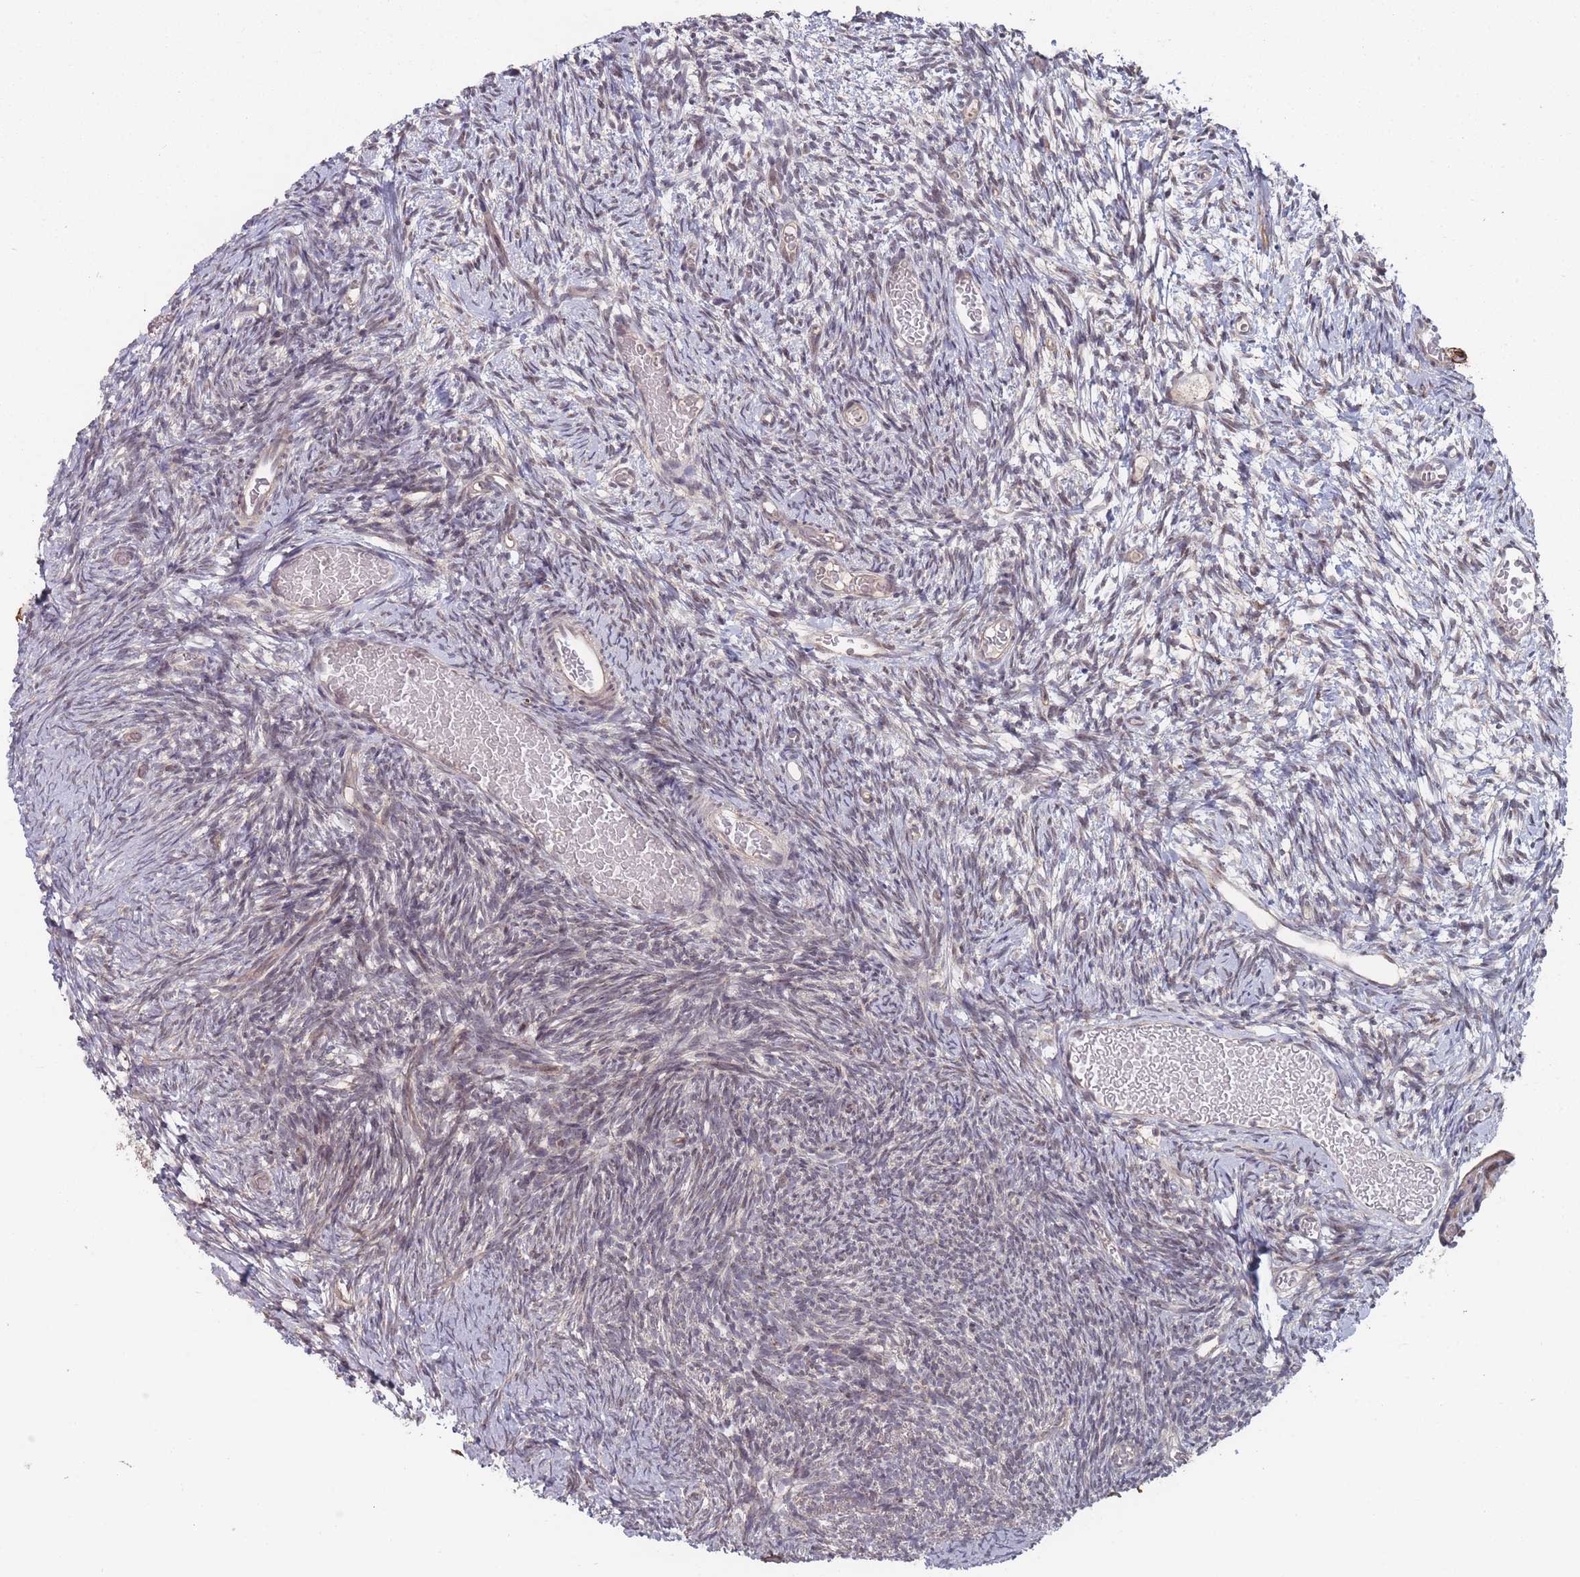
{"staining": {"intensity": "weak", "quantity": "25%-75%", "location": "cytoplasmic/membranous,nuclear"}, "tissue": "ovary", "cell_type": "Ovarian stroma cells", "image_type": "normal", "snomed": [{"axis": "morphology", "description": "Normal tissue, NOS"}, {"axis": "topography", "description": "Ovary"}], "caption": "Immunohistochemistry (IHC) image of normal ovary stained for a protein (brown), which displays low levels of weak cytoplasmic/membranous,nuclear staining in approximately 25%-75% of ovarian stroma cells.", "gene": "CNTRL", "patient": {"sex": "female", "age": 39}}